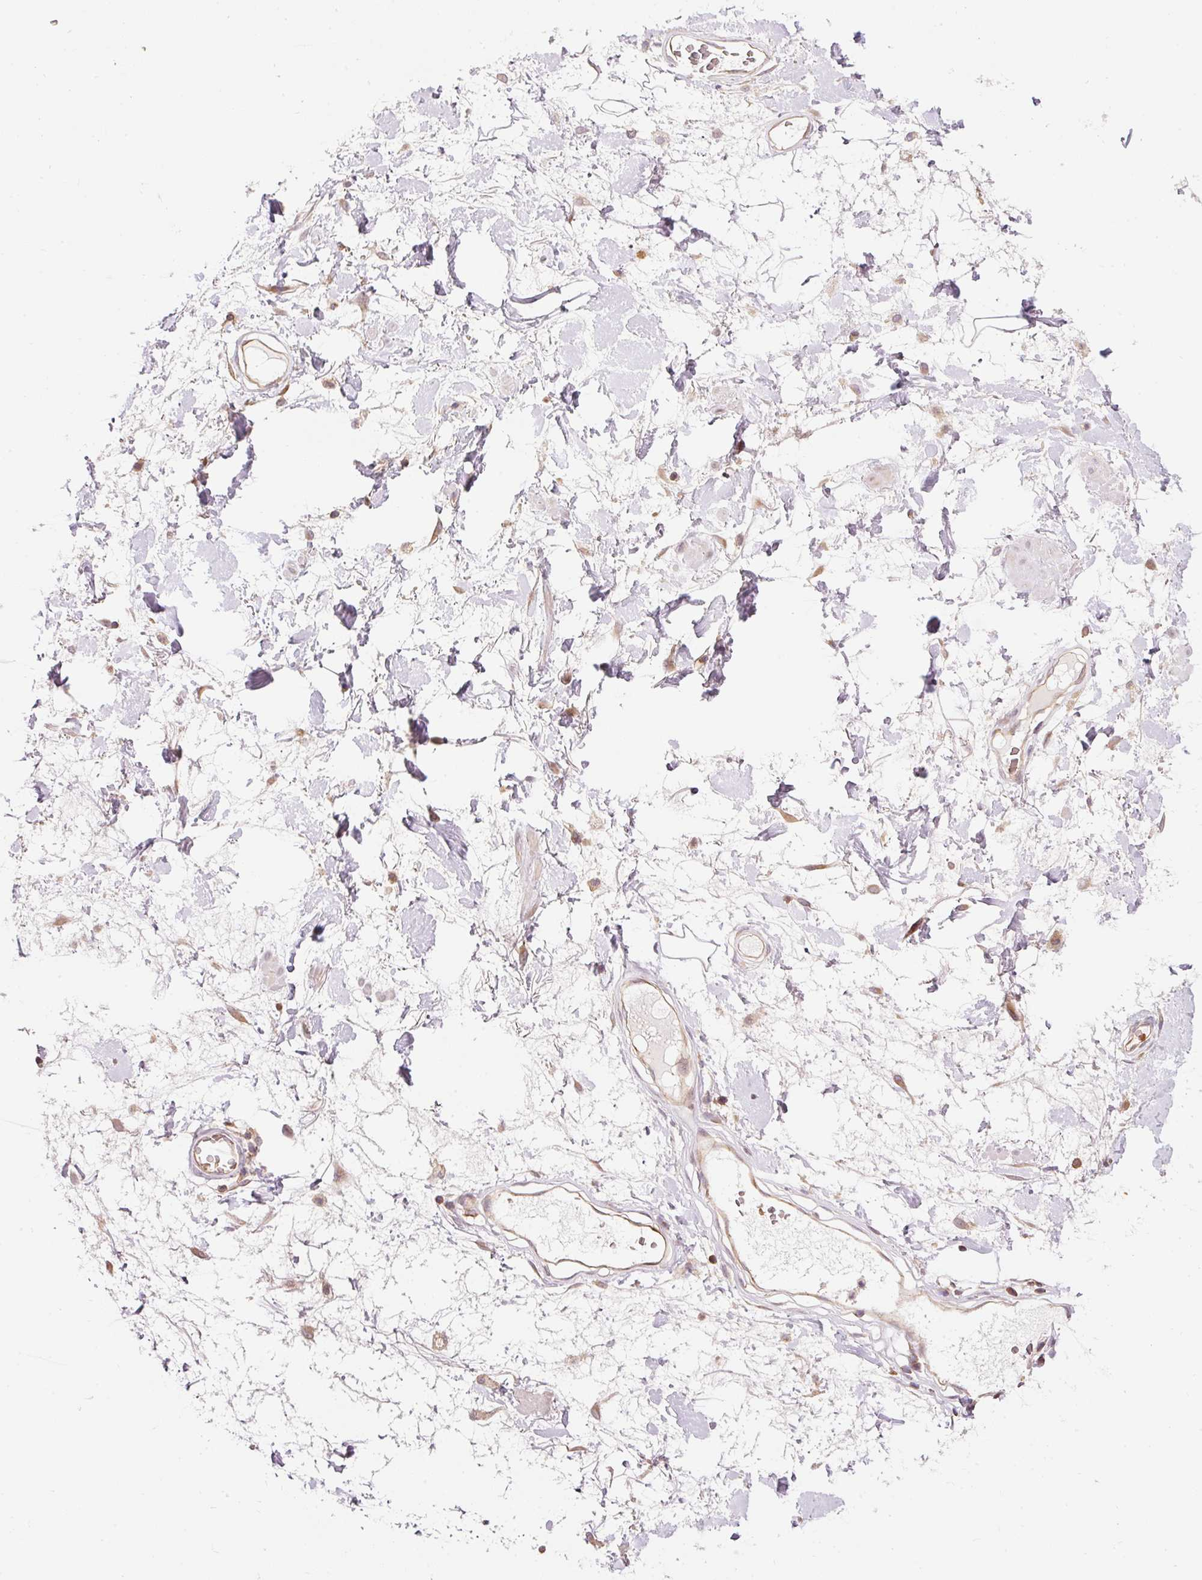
{"staining": {"intensity": "moderate", "quantity": ">75%", "location": "cytoplasmic/membranous"}, "tissue": "soft tissue", "cell_type": "Fibroblasts", "image_type": "normal", "snomed": [{"axis": "morphology", "description": "Normal tissue, NOS"}, {"axis": "topography", "description": "Vulva"}, {"axis": "topography", "description": "Peripheral nerve tissue"}], "caption": "Immunohistochemical staining of benign soft tissue shows moderate cytoplasmic/membranous protein staining in about >75% of fibroblasts. Immunohistochemistry stains the protein of interest in brown and the nuclei are stained blue.", "gene": "ADCY4", "patient": {"sex": "female", "age": 68}}